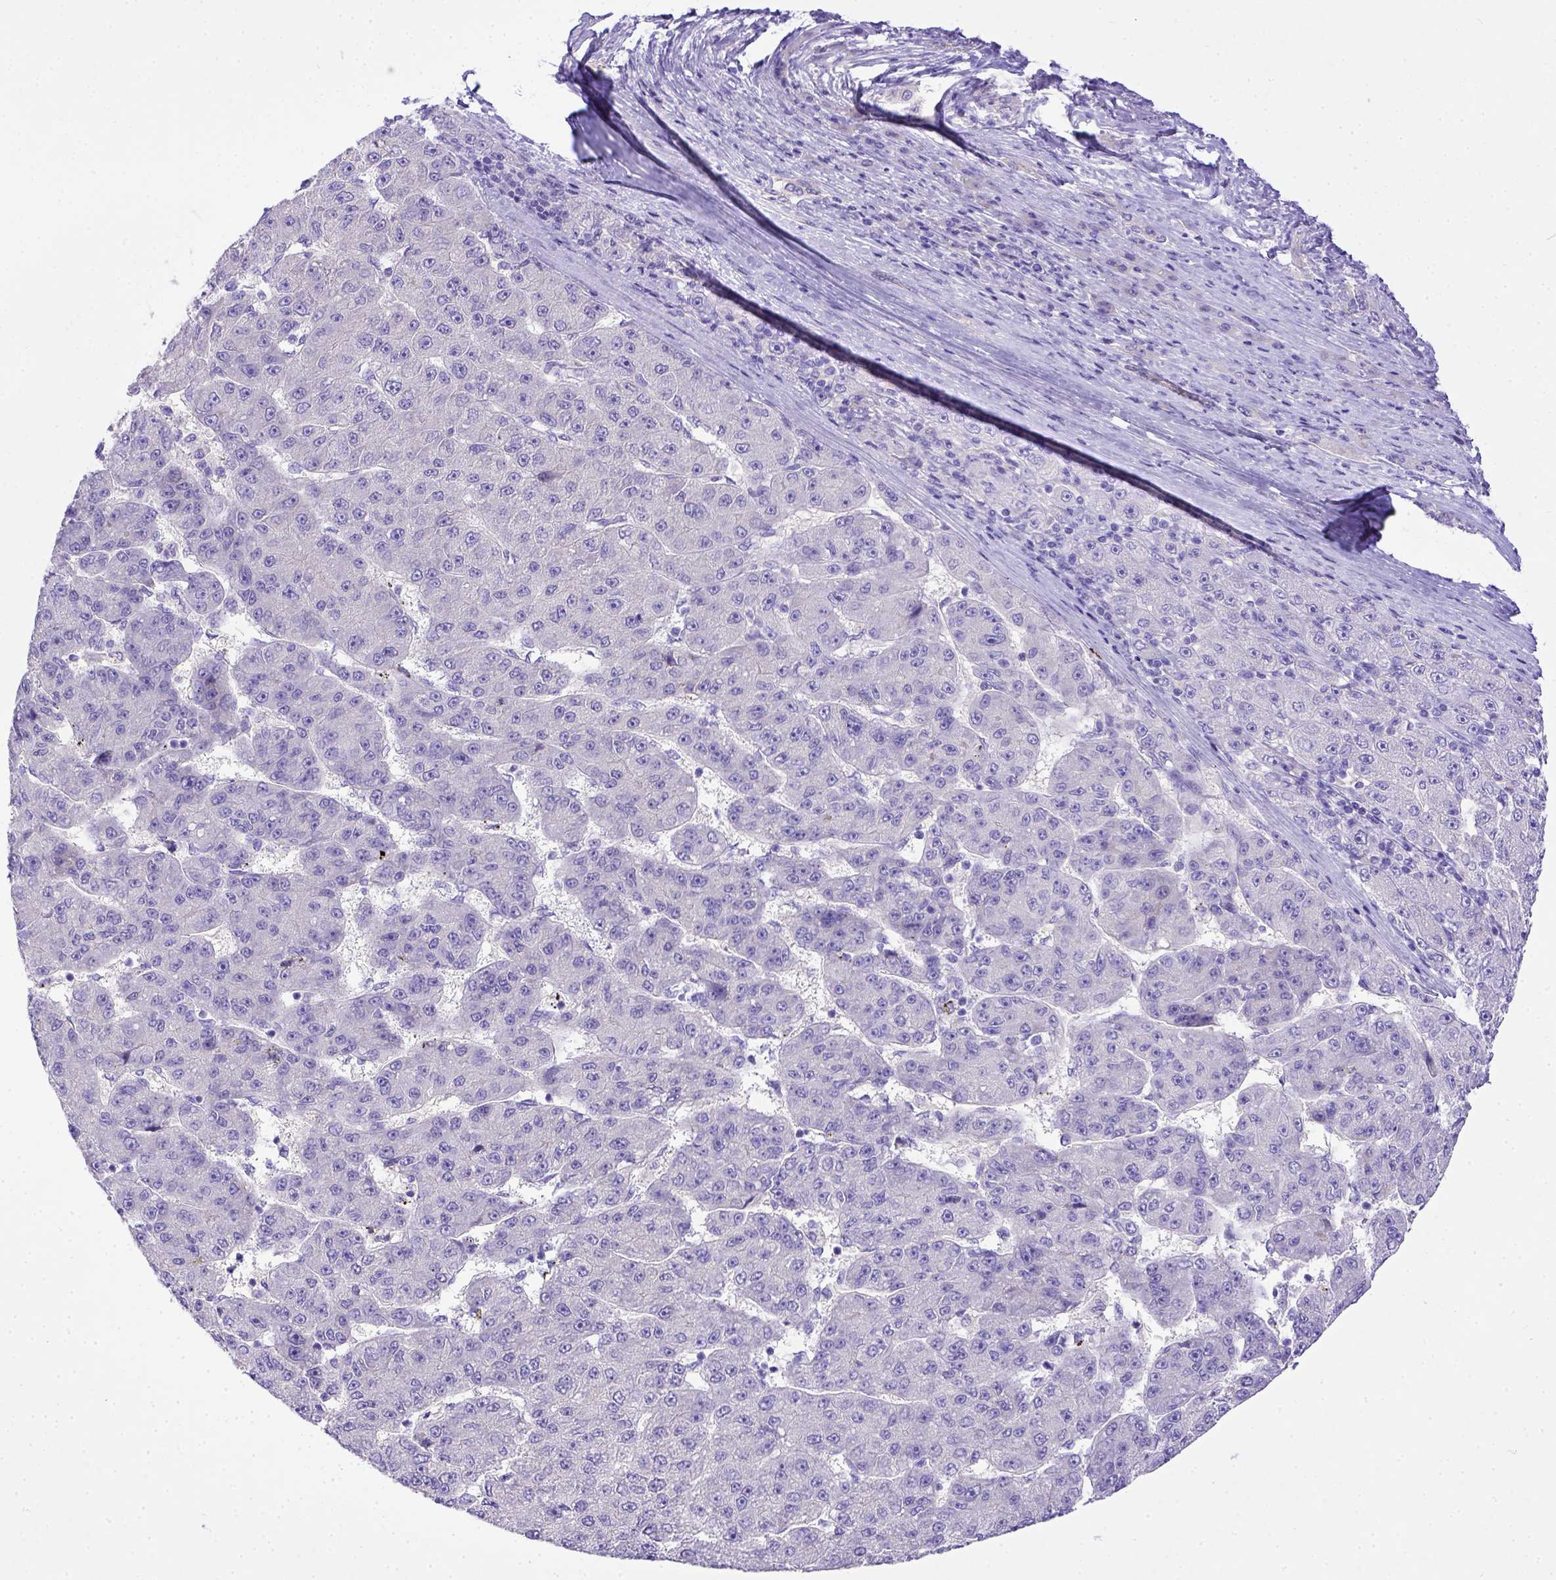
{"staining": {"intensity": "negative", "quantity": "none", "location": "none"}, "tissue": "liver cancer", "cell_type": "Tumor cells", "image_type": "cancer", "snomed": [{"axis": "morphology", "description": "Carcinoma, Hepatocellular, NOS"}, {"axis": "topography", "description": "Liver"}], "caption": "High power microscopy photomicrograph of an immunohistochemistry histopathology image of liver cancer, revealing no significant positivity in tumor cells.", "gene": "BTN1A1", "patient": {"sex": "male", "age": 67}}